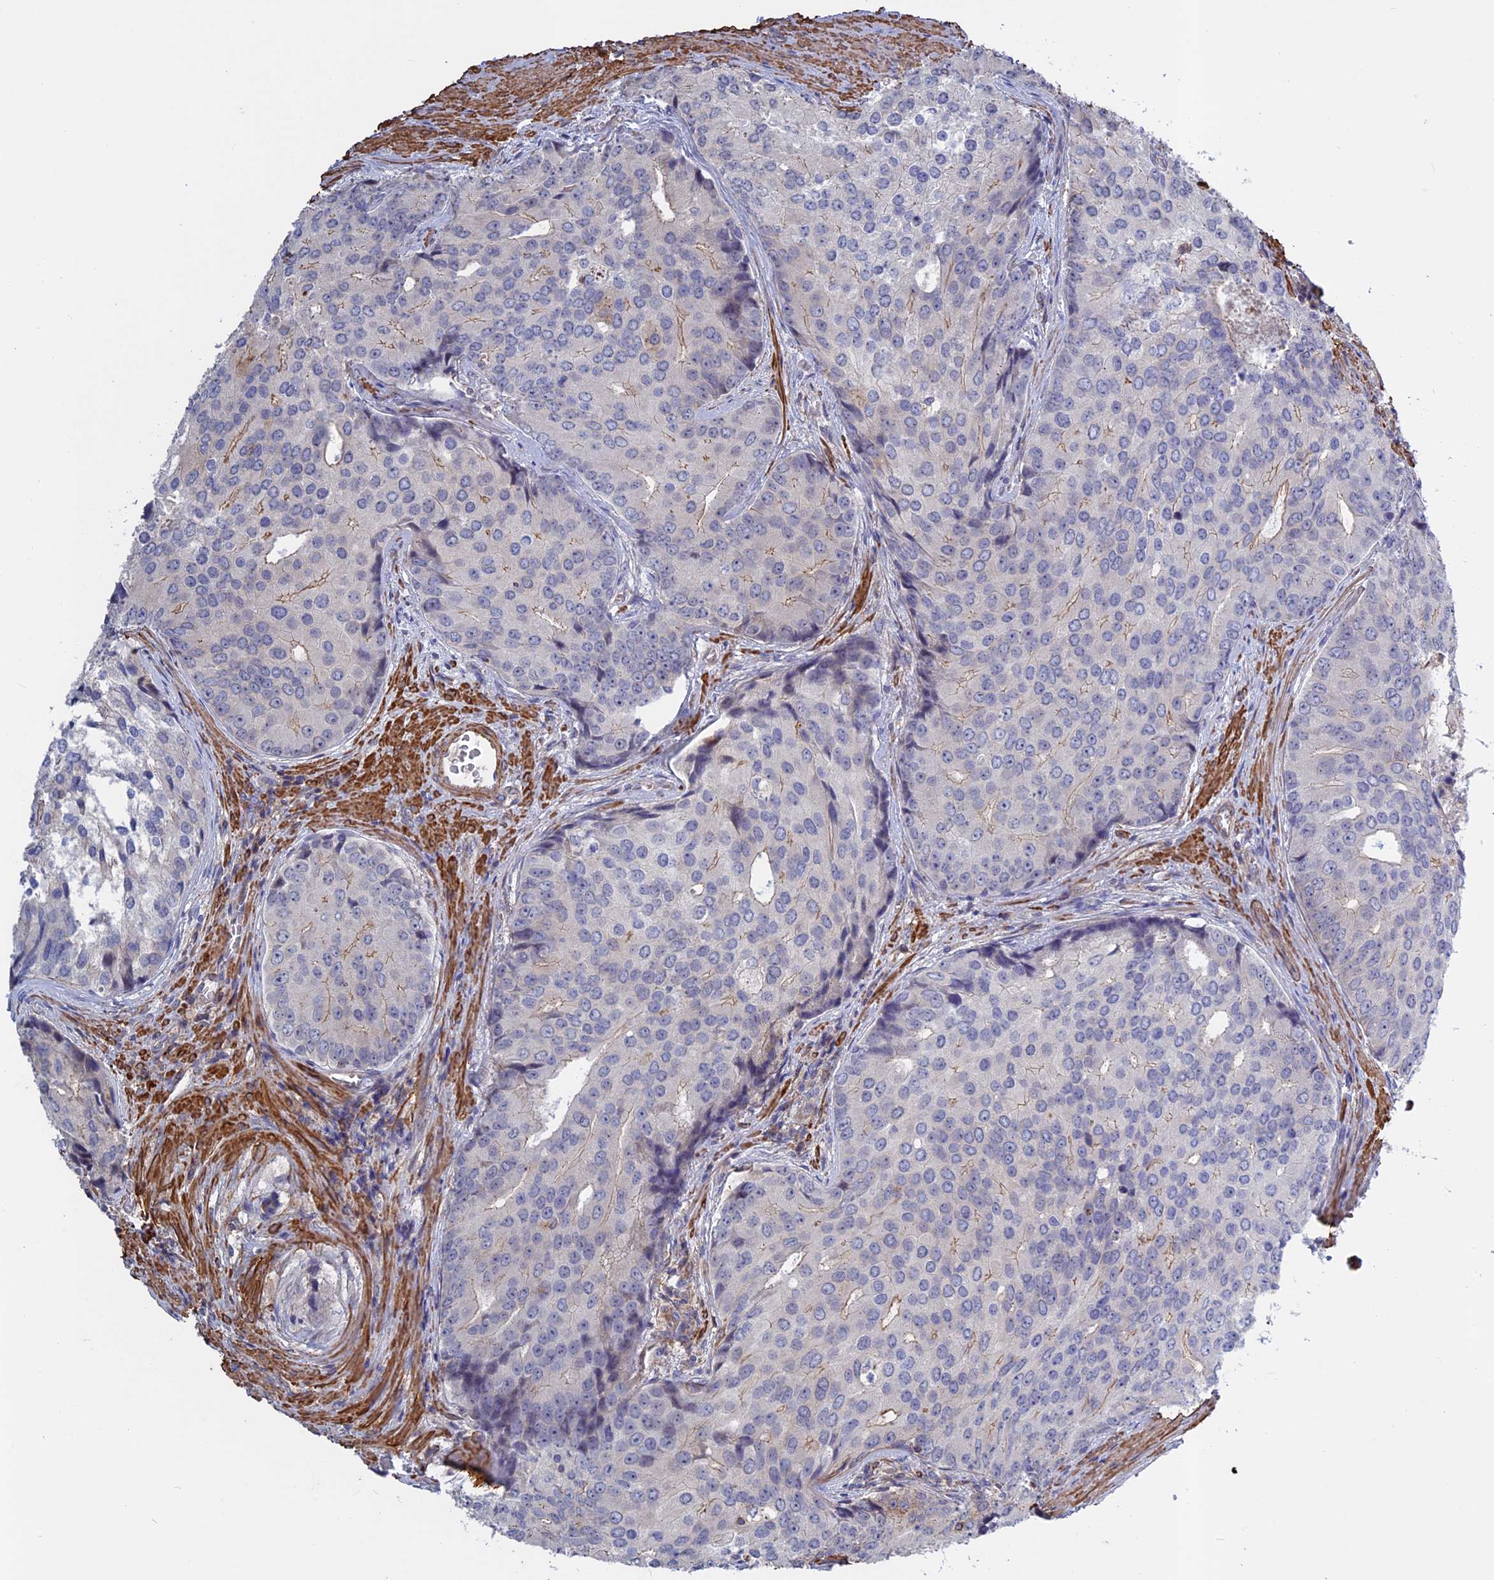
{"staining": {"intensity": "weak", "quantity": "<25%", "location": "cytoplasmic/membranous"}, "tissue": "prostate cancer", "cell_type": "Tumor cells", "image_type": "cancer", "snomed": [{"axis": "morphology", "description": "Adenocarcinoma, High grade"}, {"axis": "topography", "description": "Prostate"}], "caption": "A high-resolution image shows immunohistochemistry (IHC) staining of prostate cancer (adenocarcinoma (high-grade)), which demonstrates no significant staining in tumor cells.", "gene": "LYPD5", "patient": {"sex": "male", "age": 62}}